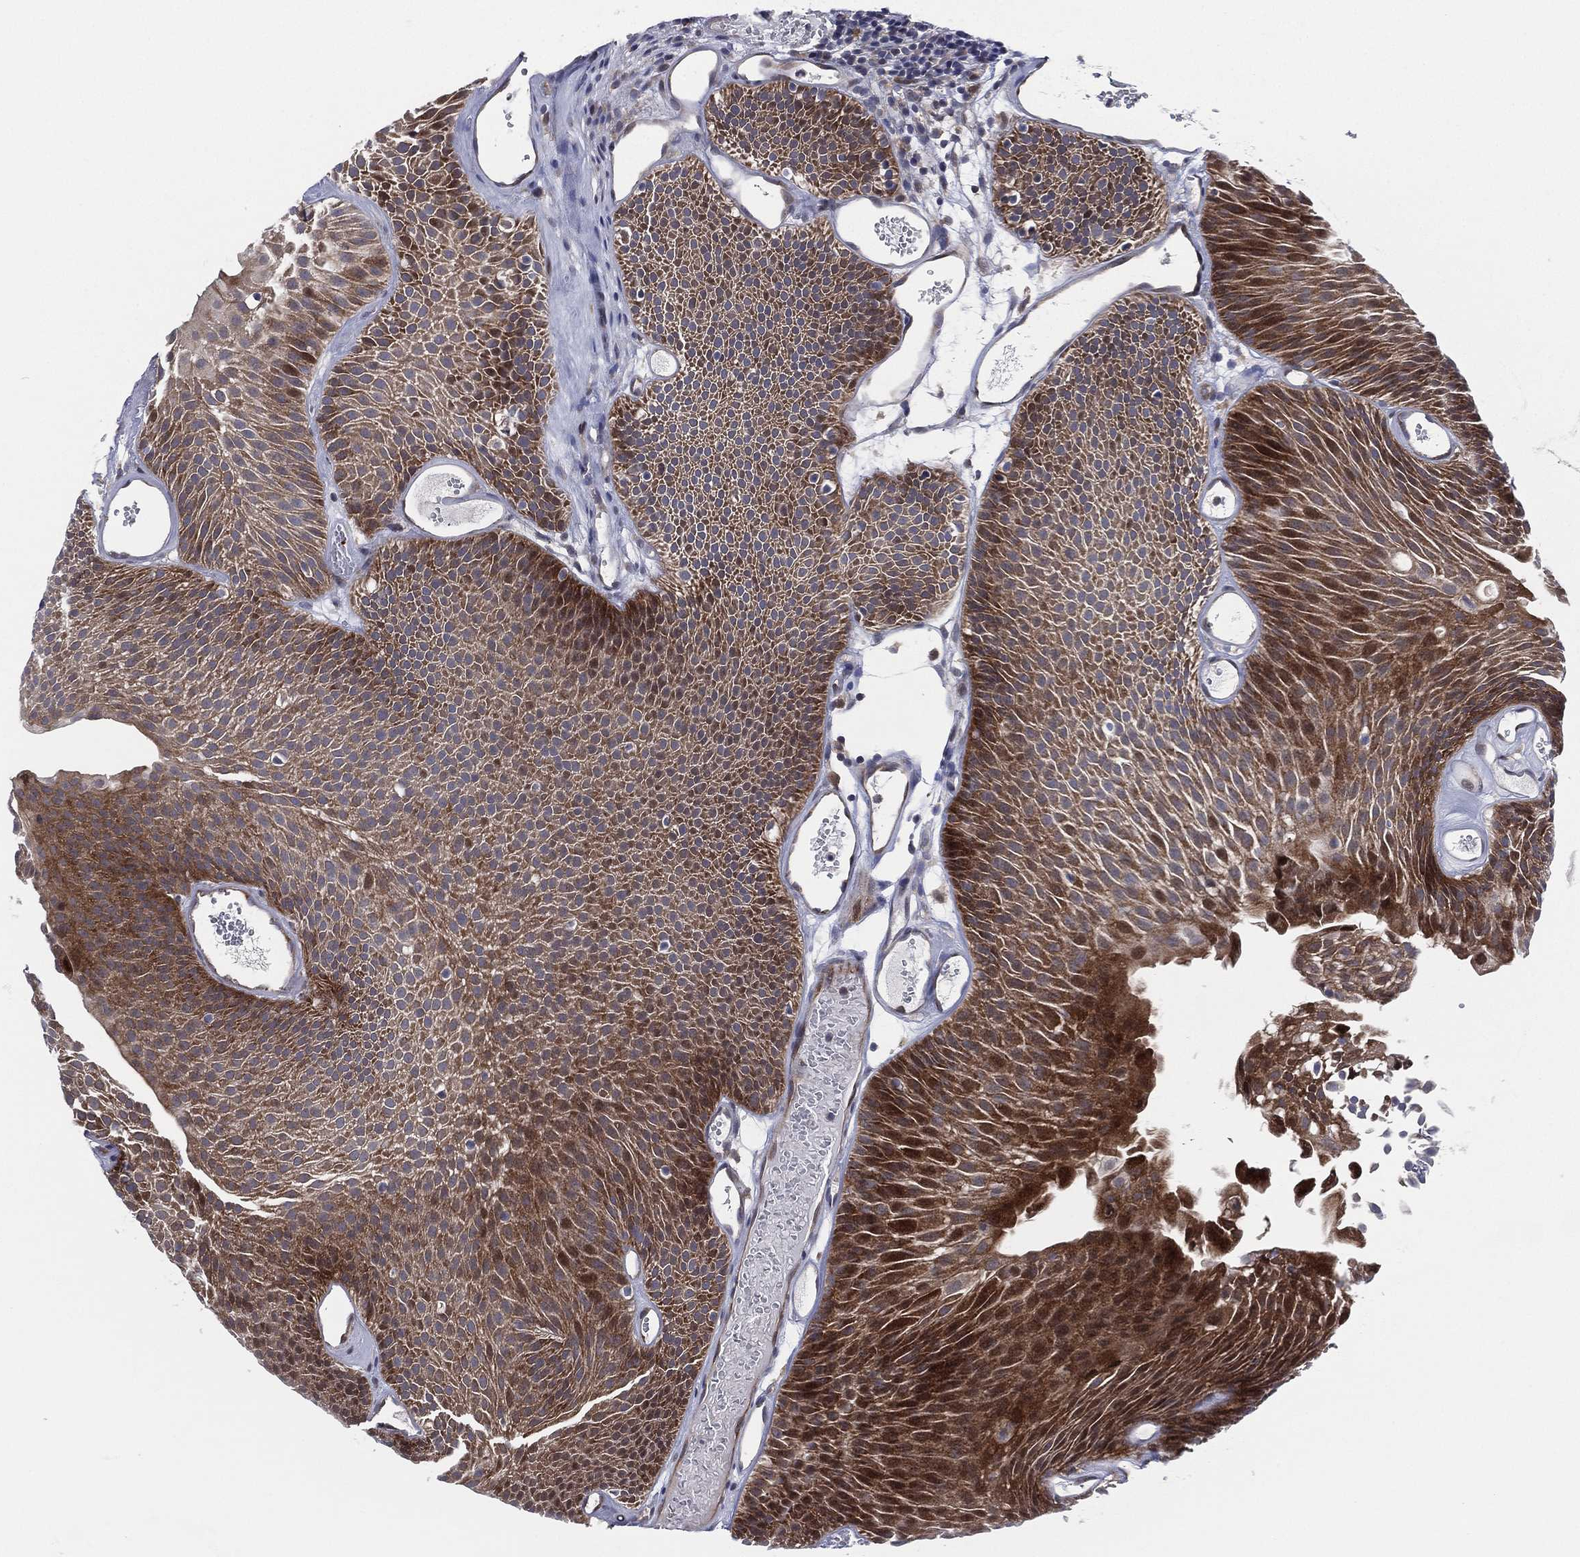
{"staining": {"intensity": "strong", "quantity": "25%-75%", "location": "cytoplasmic/membranous"}, "tissue": "urothelial cancer", "cell_type": "Tumor cells", "image_type": "cancer", "snomed": [{"axis": "morphology", "description": "Urothelial carcinoma, Low grade"}, {"axis": "topography", "description": "Urinary bladder"}], "caption": "An immunohistochemistry photomicrograph of neoplastic tissue is shown. Protein staining in brown highlights strong cytoplasmic/membranous positivity in urothelial cancer within tumor cells. Using DAB (3,3'-diaminobenzidine) (brown) and hematoxylin (blue) stains, captured at high magnification using brightfield microscopy.", "gene": "UTP14A", "patient": {"sex": "male", "age": 52}}